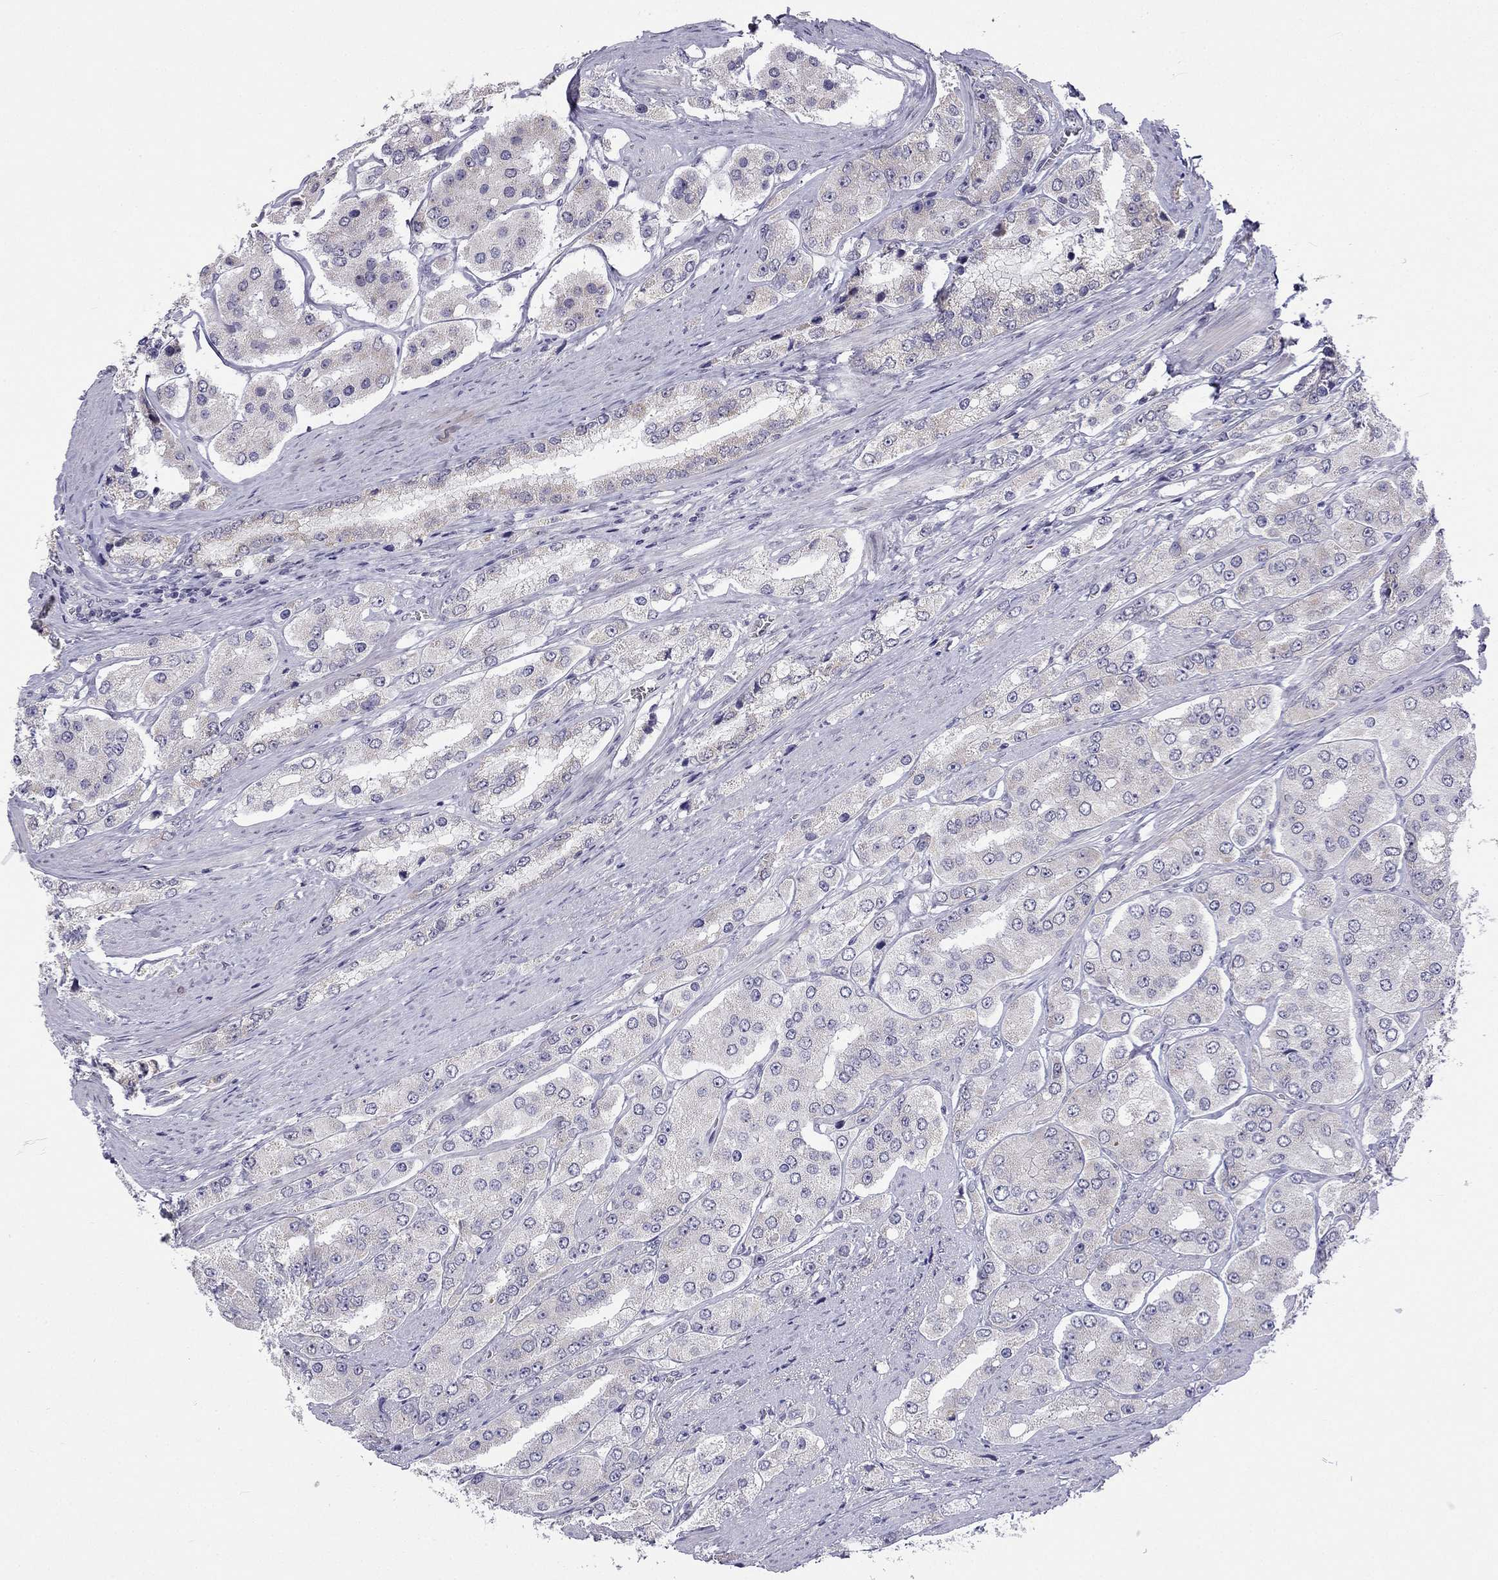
{"staining": {"intensity": "negative", "quantity": "none", "location": "none"}, "tissue": "prostate cancer", "cell_type": "Tumor cells", "image_type": "cancer", "snomed": [{"axis": "morphology", "description": "Adenocarcinoma, Low grade"}, {"axis": "topography", "description": "Prostate"}], "caption": "An immunohistochemistry image of prostate cancer is shown. There is no staining in tumor cells of prostate cancer.", "gene": "C5orf49", "patient": {"sex": "male", "age": 69}}